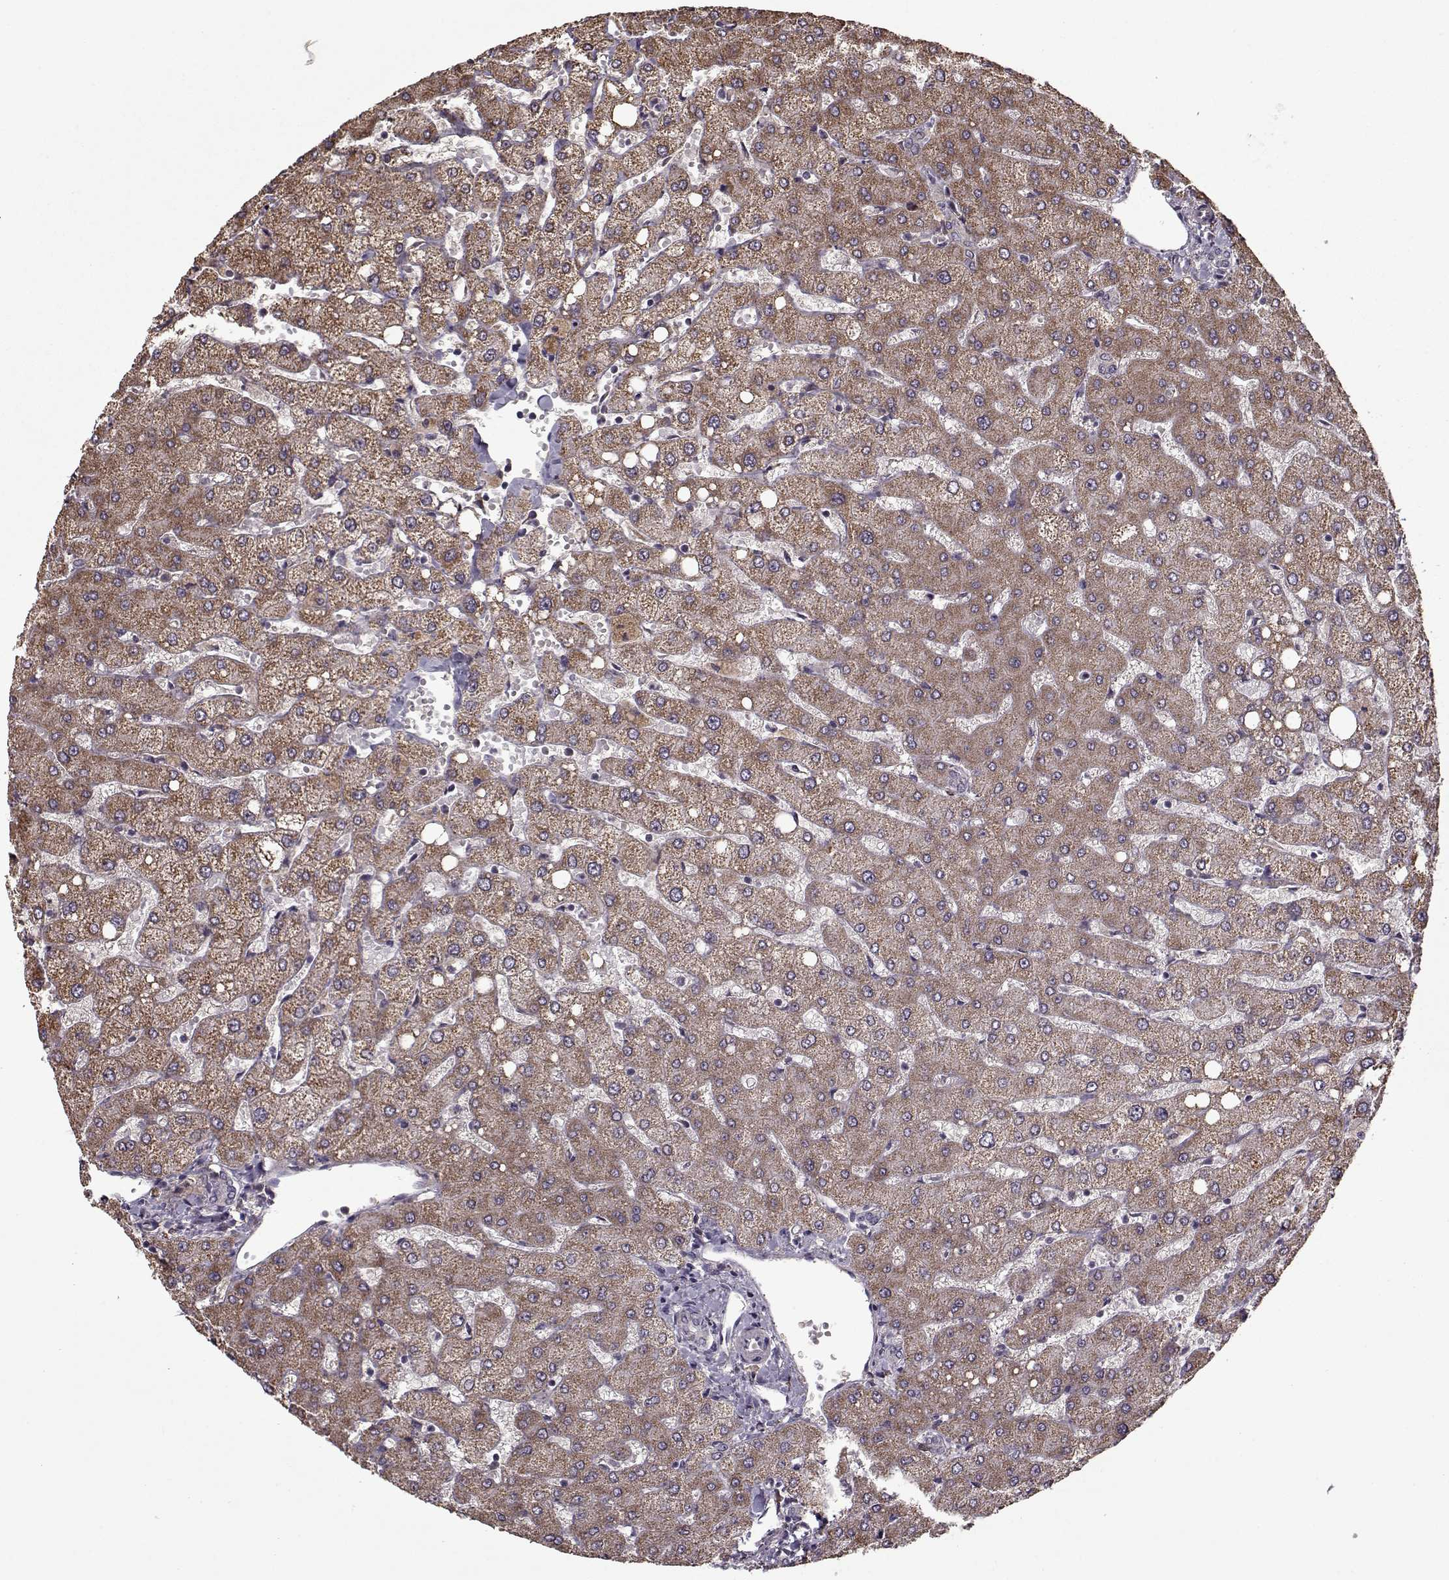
{"staining": {"intensity": "negative", "quantity": "none", "location": "none"}, "tissue": "liver", "cell_type": "Cholangiocytes", "image_type": "normal", "snomed": [{"axis": "morphology", "description": "Normal tissue, NOS"}, {"axis": "topography", "description": "Liver"}], "caption": "Immunohistochemistry histopathology image of benign liver: human liver stained with DAB (3,3'-diaminobenzidine) demonstrates no significant protein staining in cholangiocytes.", "gene": "IMMP1L", "patient": {"sex": "female", "age": 54}}